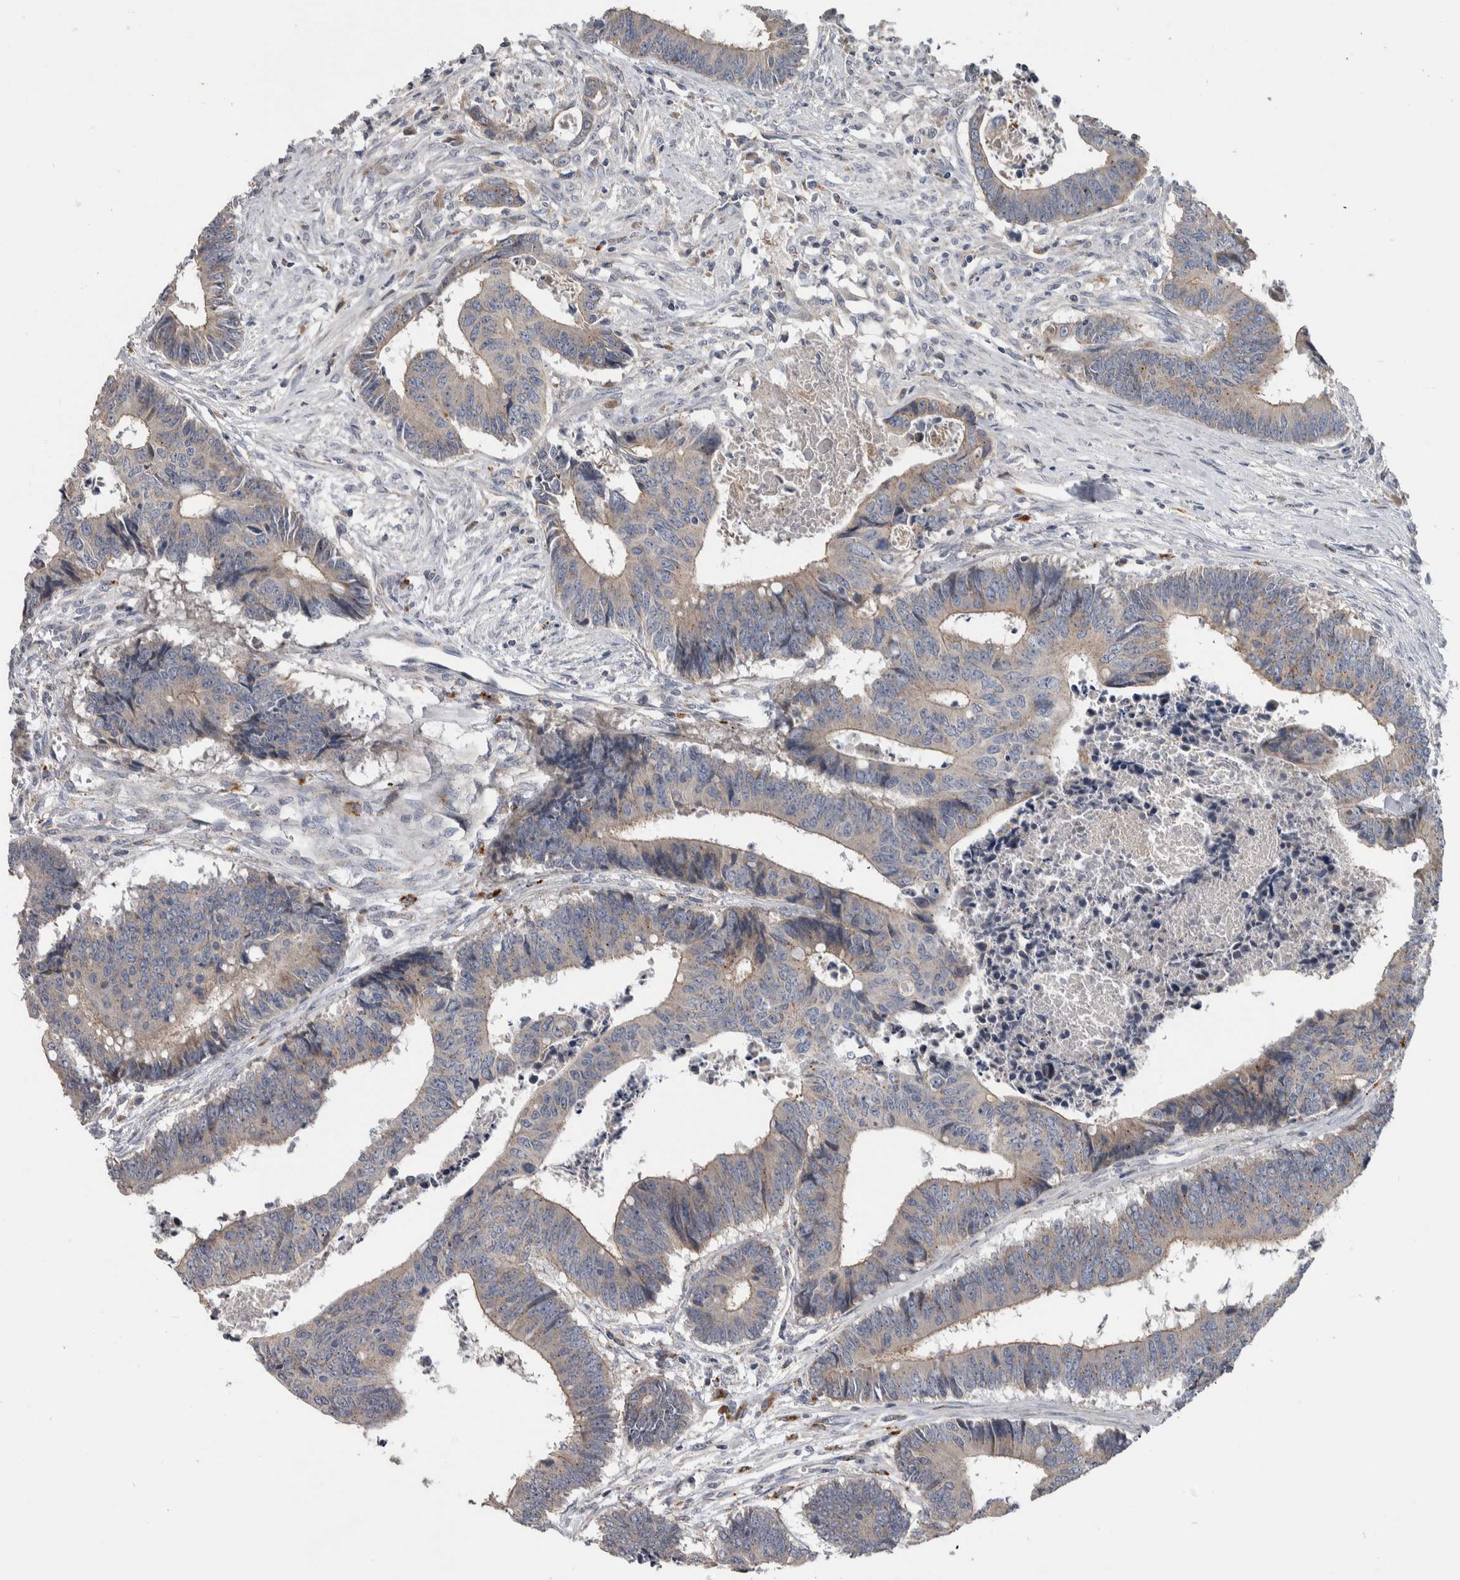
{"staining": {"intensity": "weak", "quantity": ">75%", "location": "cytoplasmic/membranous"}, "tissue": "colorectal cancer", "cell_type": "Tumor cells", "image_type": "cancer", "snomed": [{"axis": "morphology", "description": "Adenocarcinoma, NOS"}, {"axis": "topography", "description": "Rectum"}], "caption": "Immunohistochemical staining of human colorectal cancer displays low levels of weak cytoplasmic/membranous protein staining in approximately >75% of tumor cells.", "gene": "FAM83G", "patient": {"sex": "male", "age": 84}}